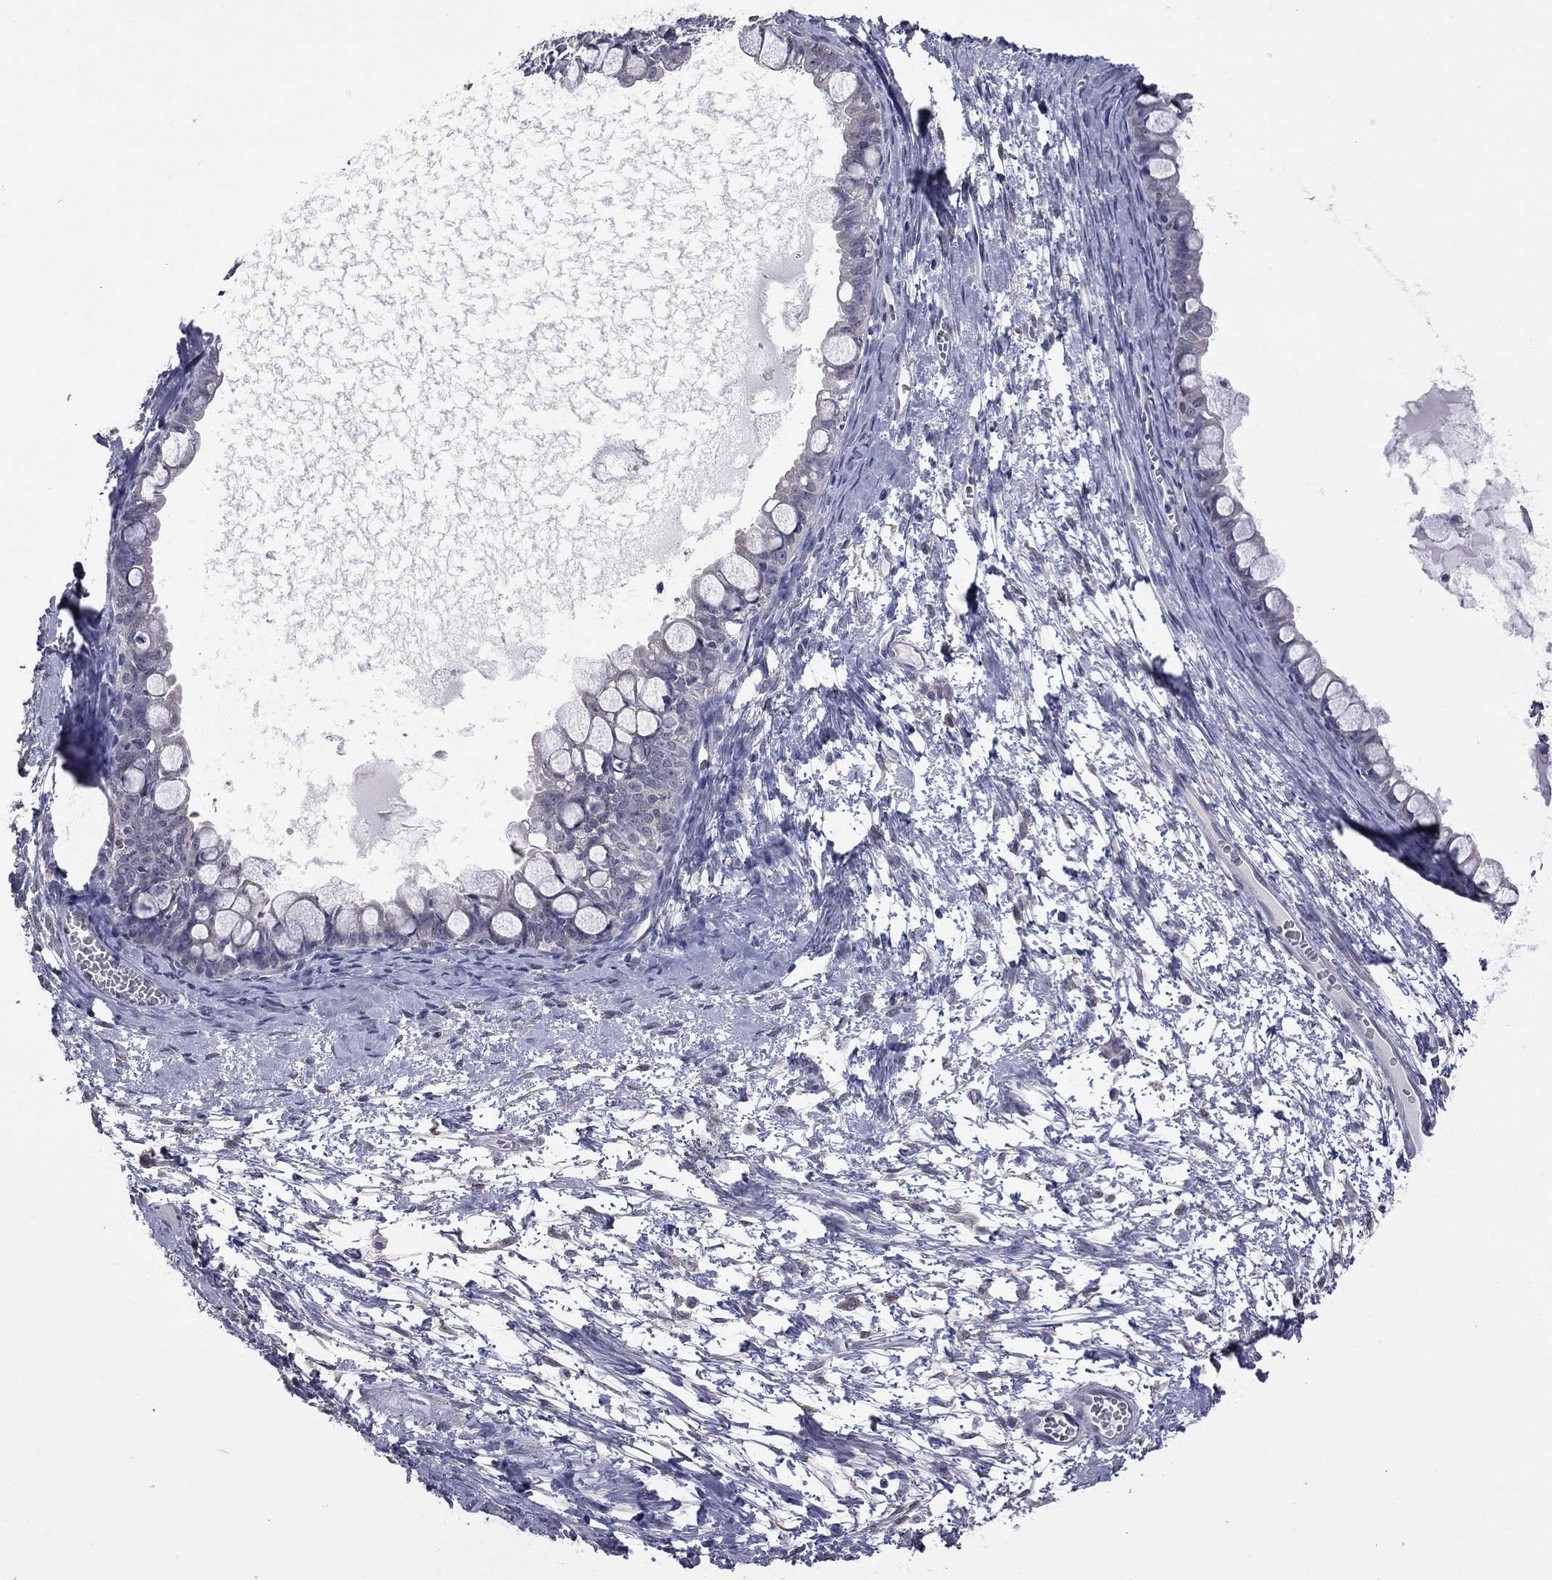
{"staining": {"intensity": "negative", "quantity": "none", "location": "none"}, "tissue": "ovarian cancer", "cell_type": "Tumor cells", "image_type": "cancer", "snomed": [{"axis": "morphology", "description": "Cystadenocarcinoma, mucinous, NOS"}, {"axis": "topography", "description": "Ovary"}], "caption": "Ovarian cancer (mucinous cystadenocarcinoma) stained for a protein using immunohistochemistry (IHC) displays no staining tumor cells.", "gene": "HYLS1", "patient": {"sex": "female", "age": 63}}